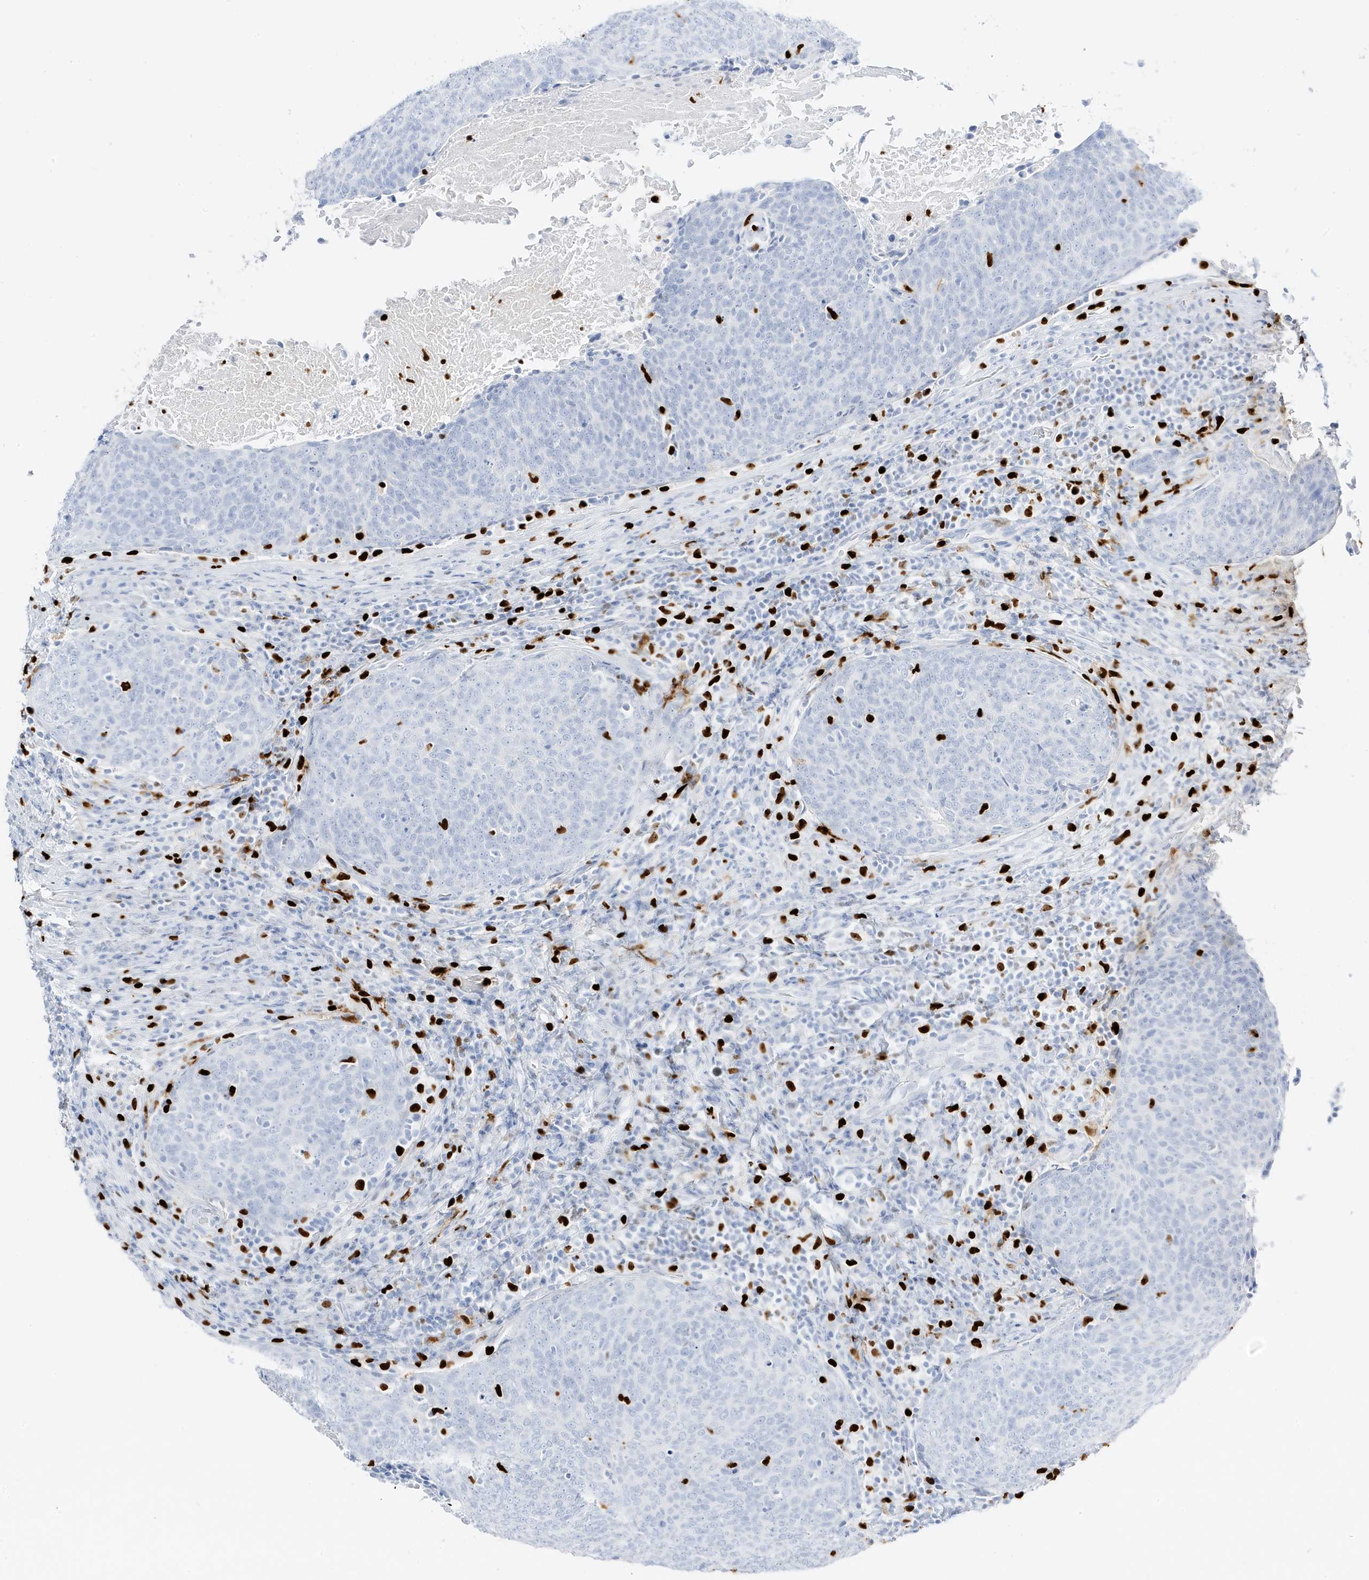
{"staining": {"intensity": "negative", "quantity": "none", "location": "none"}, "tissue": "head and neck cancer", "cell_type": "Tumor cells", "image_type": "cancer", "snomed": [{"axis": "morphology", "description": "Squamous cell carcinoma, NOS"}, {"axis": "morphology", "description": "Squamous cell carcinoma, metastatic, NOS"}, {"axis": "topography", "description": "Lymph node"}, {"axis": "topography", "description": "Head-Neck"}], "caption": "DAB (3,3'-diaminobenzidine) immunohistochemical staining of head and neck metastatic squamous cell carcinoma demonstrates no significant positivity in tumor cells.", "gene": "MNDA", "patient": {"sex": "male", "age": 62}}